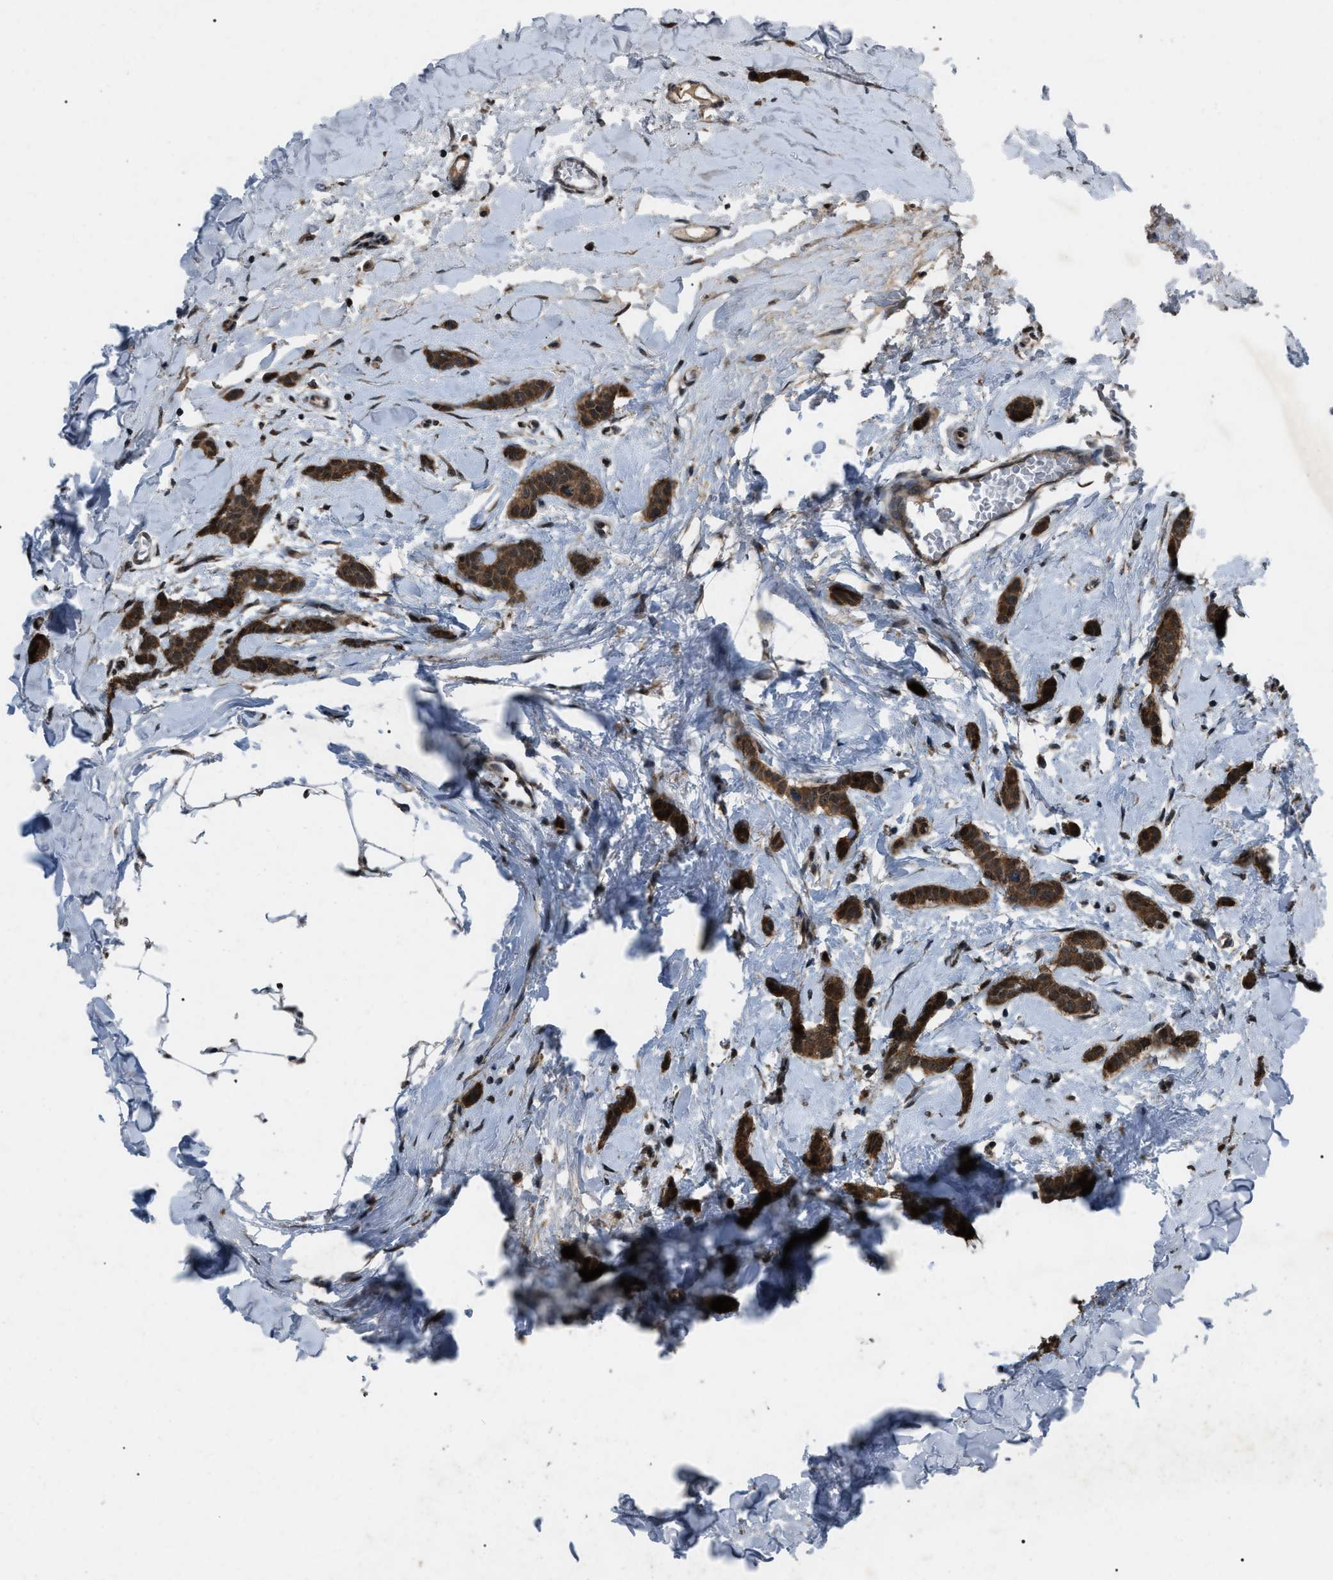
{"staining": {"intensity": "strong", "quantity": ">75%", "location": "cytoplasmic/membranous"}, "tissue": "breast cancer", "cell_type": "Tumor cells", "image_type": "cancer", "snomed": [{"axis": "morphology", "description": "Lobular carcinoma"}, {"axis": "topography", "description": "Skin"}, {"axis": "topography", "description": "Breast"}], "caption": "Breast lobular carcinoma stained for a protein demonstrates strong cytoplasmic/membranous positivity in tumor cells.", "gene": "ZFAND2A", "patient": {"sex": "female", "age": 46}}